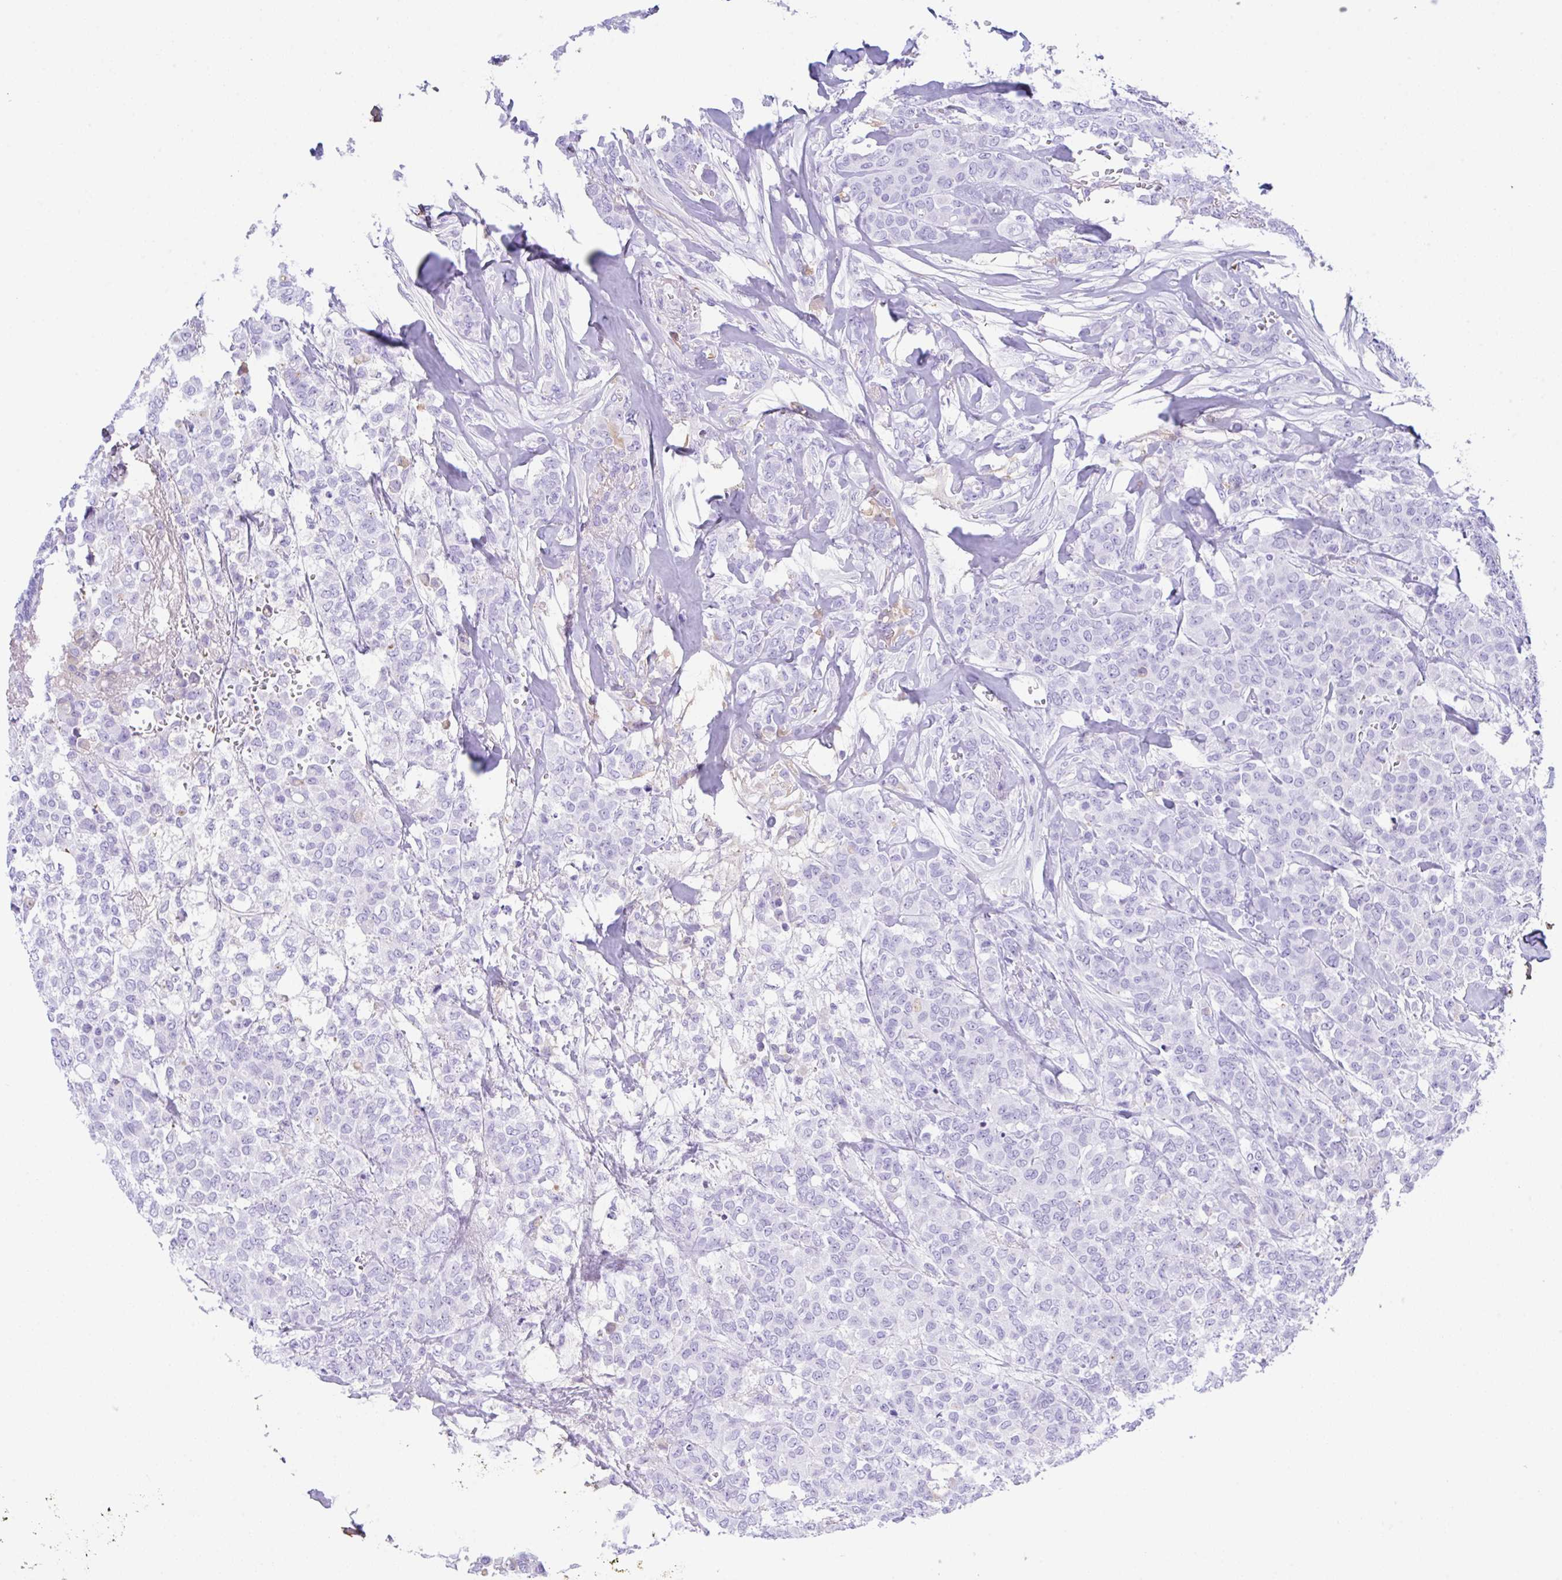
{"staining": {"intensity": "negative", "quantity": "none", "location": "none"}, "tissue": "breast cancer", "cell_type": "Tumor cells", "image_type": "cancer", "snomed": [{"axis": "morphology", "description": "Lobular carcinoma"}, {"axis": "topography", "description": "Breast"}], "caption": "Tumor cells show no significant protein expression in lobular carcinoma (breast).", "gene": "HOXC12", "patient": {"sex": "female", "age": 91}}